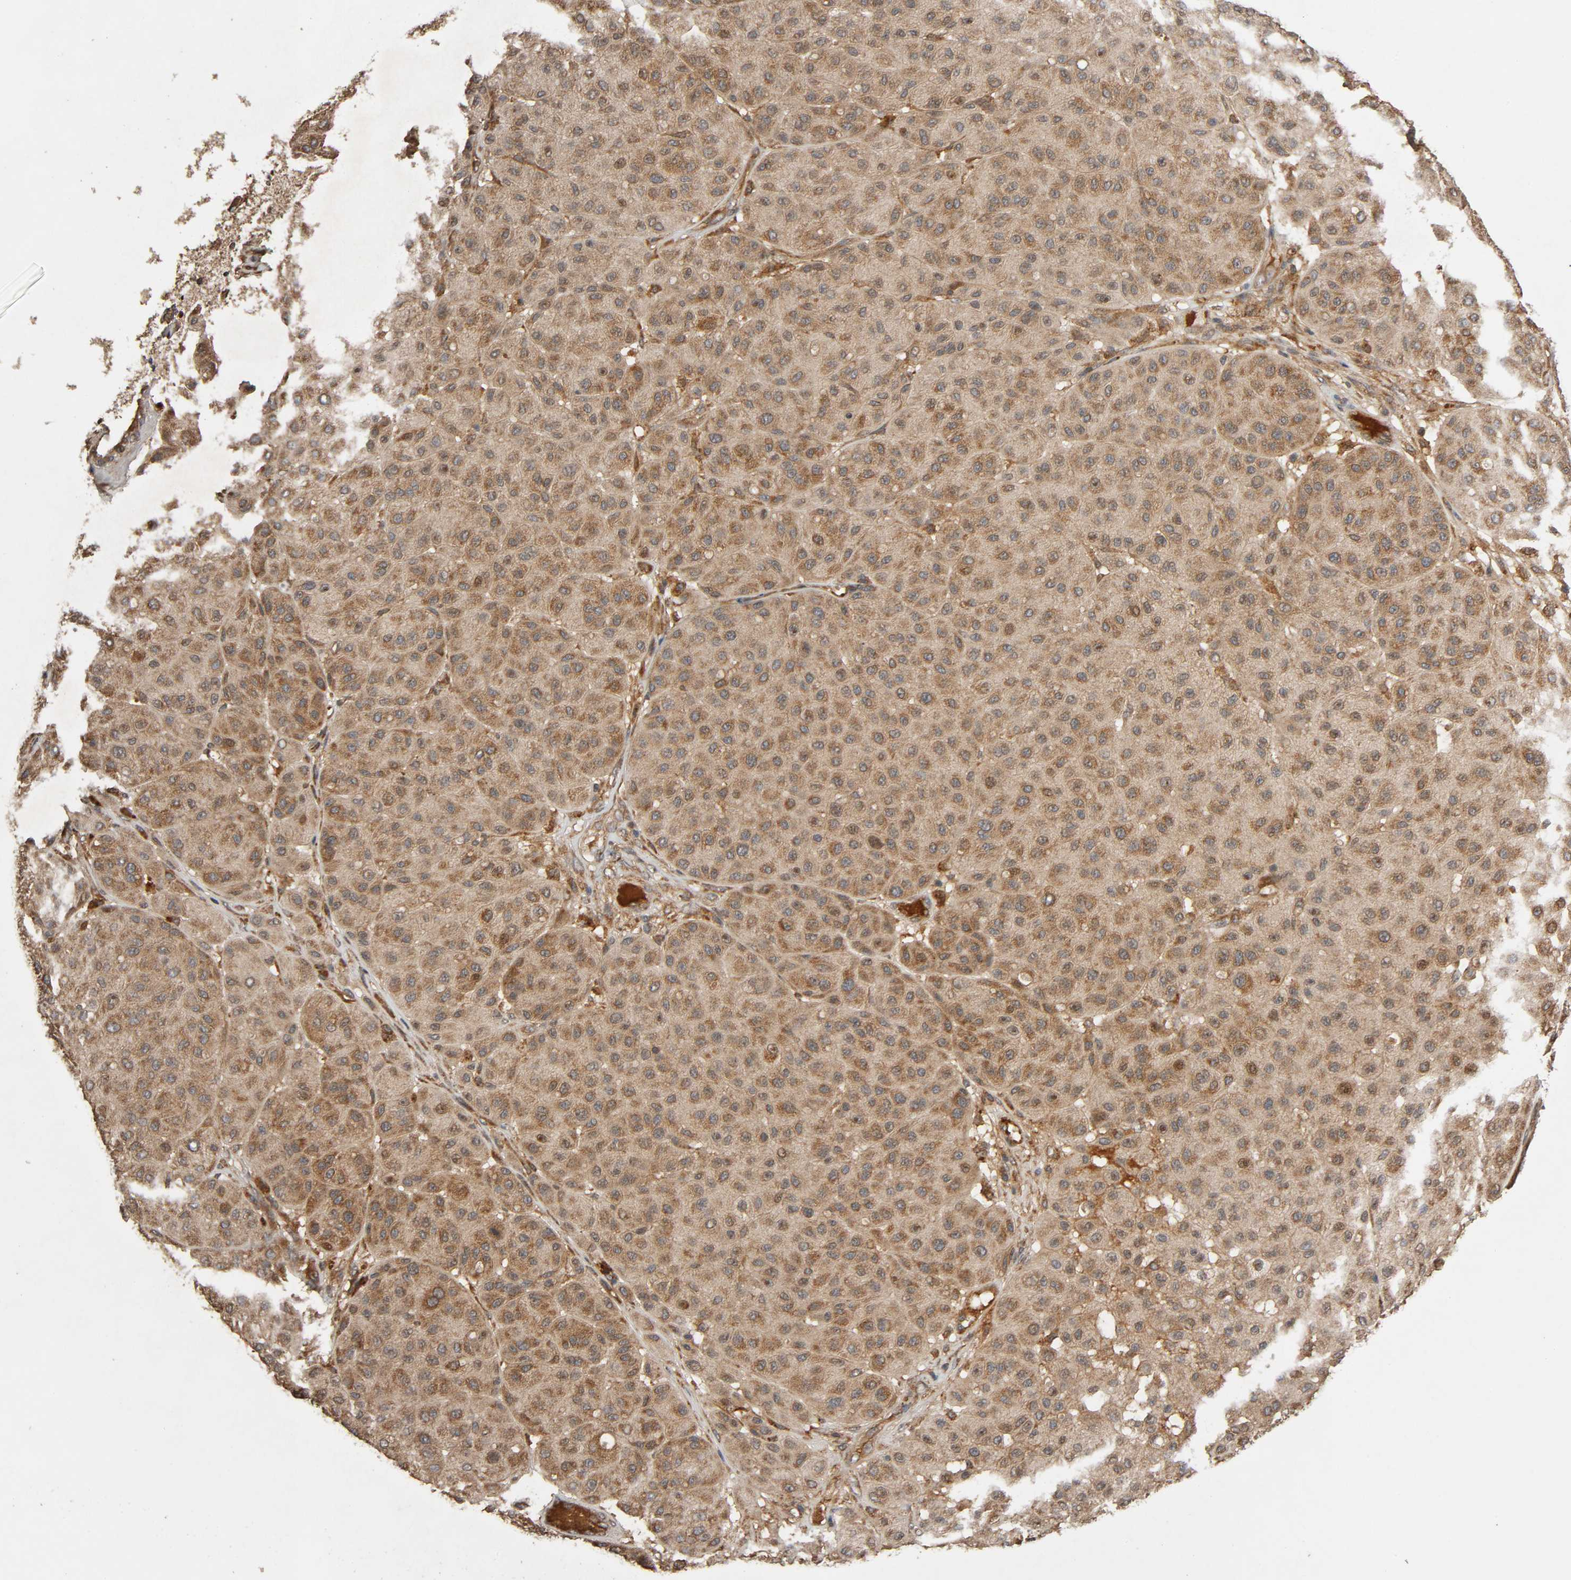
{"staining": {"intensity": "moderate", "quantity": ">75%", "location": "cytoplasmic/membranous"}, "tissue": "melanoma", "cell_type": "Tumor cells", "image_type": "cancer", "snomed": [{"axis": "morphology", "description": "Normal tissue, NOS"}, {"axis": "morphology", "description": "Malignant melanoma, Metastatic site"}, {"axis": "topography", "description": "Skin"}], "caption": "Protein staining by immunohistochemistry shows moderate cytoplasmic/membranous expression in approximately >75% of tumor cells in melanoma.", "gene": "MAP3K8", "patient": {"sex": "male", "age": 41}}